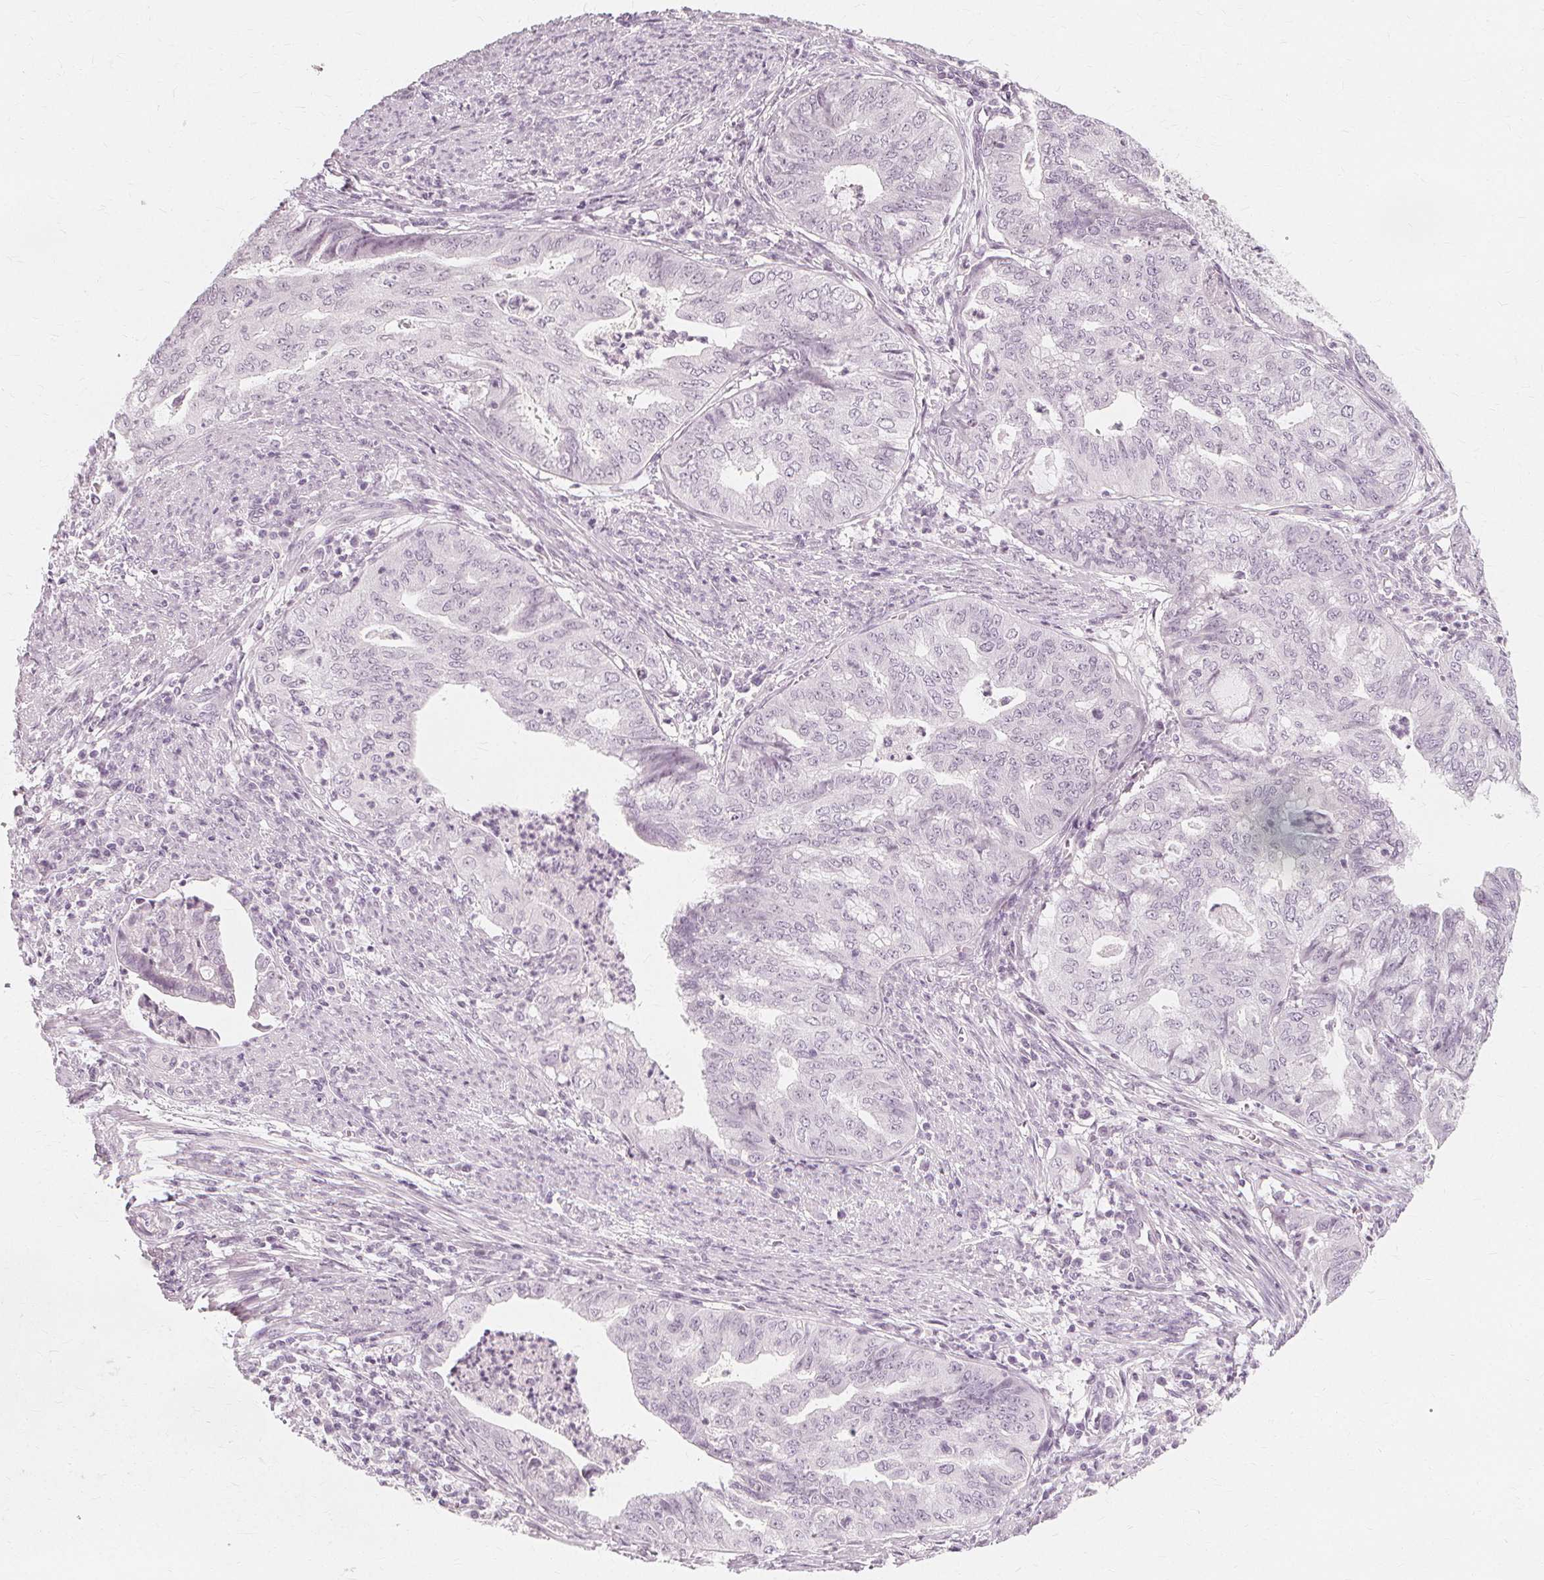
{"staining": {"intensity": "negative", "quantity": "none", "location": "none"}, "tissue": "endometrial cancer", "cell_type": "Tumor cells", "image_type": "cancer", "snomed": [{"axis": "morphology", "description": "Adenocarcinoma, NOS"}, {"axis": "topography", "description": "Endometrium"}], "caption": "Adenocarcinoma (endometrial) was stained to show a protein in brown. There is no significant expression in tumor cells.", "gene": "NXPE1", "patient": {"sex": "female", "age": 79}}